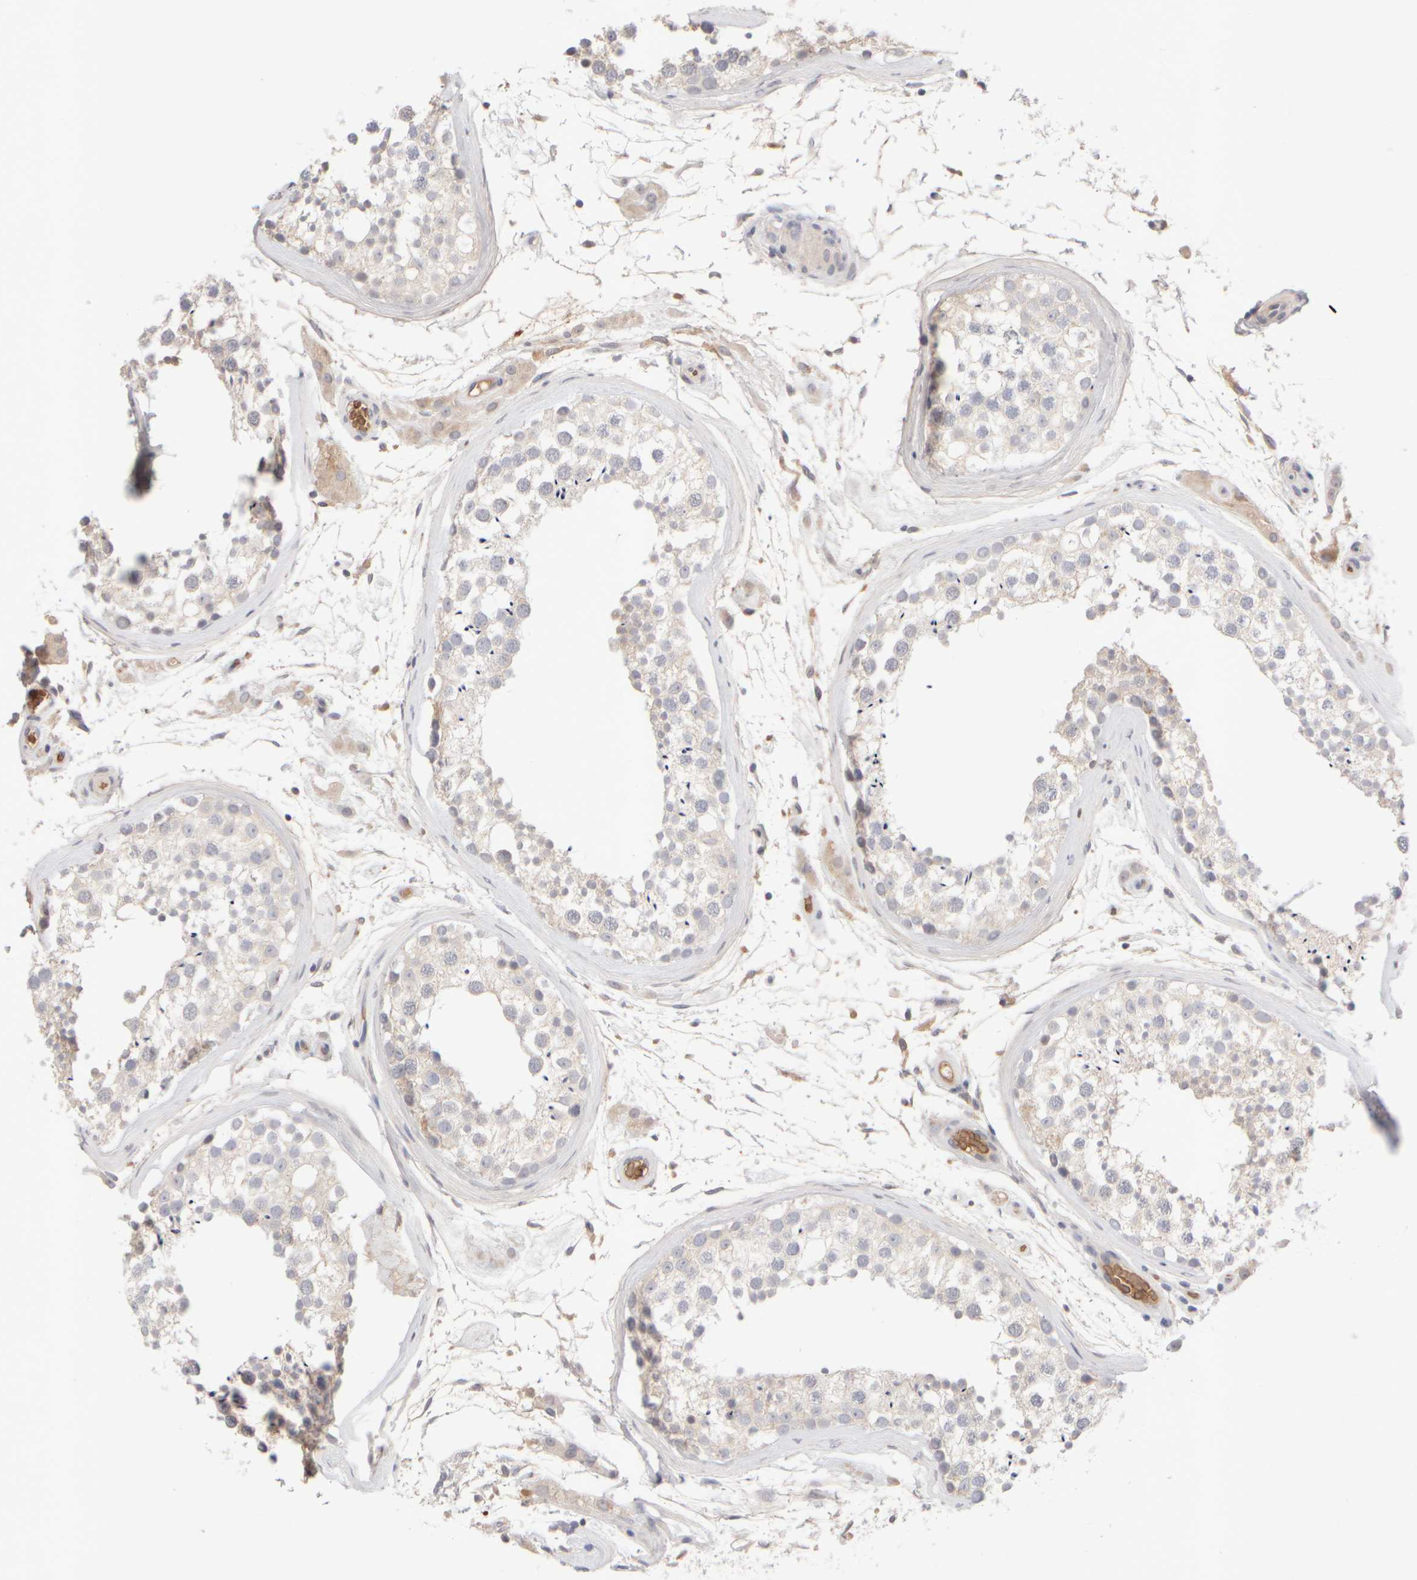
{"staining": {"intensity": "weak", "quantity": "25%-75%", "location": "cytoplasmic/membranous"}, "tissue": "testis", "cell_type": "Cells in seminiferous ducts", "image_type": "normal", "snomed": [{"axis": "morphology", "description": "Normal tissue, NOS"}, {"axis": "topography", "description": "Testis"}], "caption": "An IHC image of normal tissue is shown. Protein staining in brown shows weak cytoplasmic/membranous positivity in testis within cells in seminiferous ducts. The protein of interest is shown in brown color, while the nuclei are stained blue.", "gene": "MST1", "patient": {"sex": "male", "age": 46}}